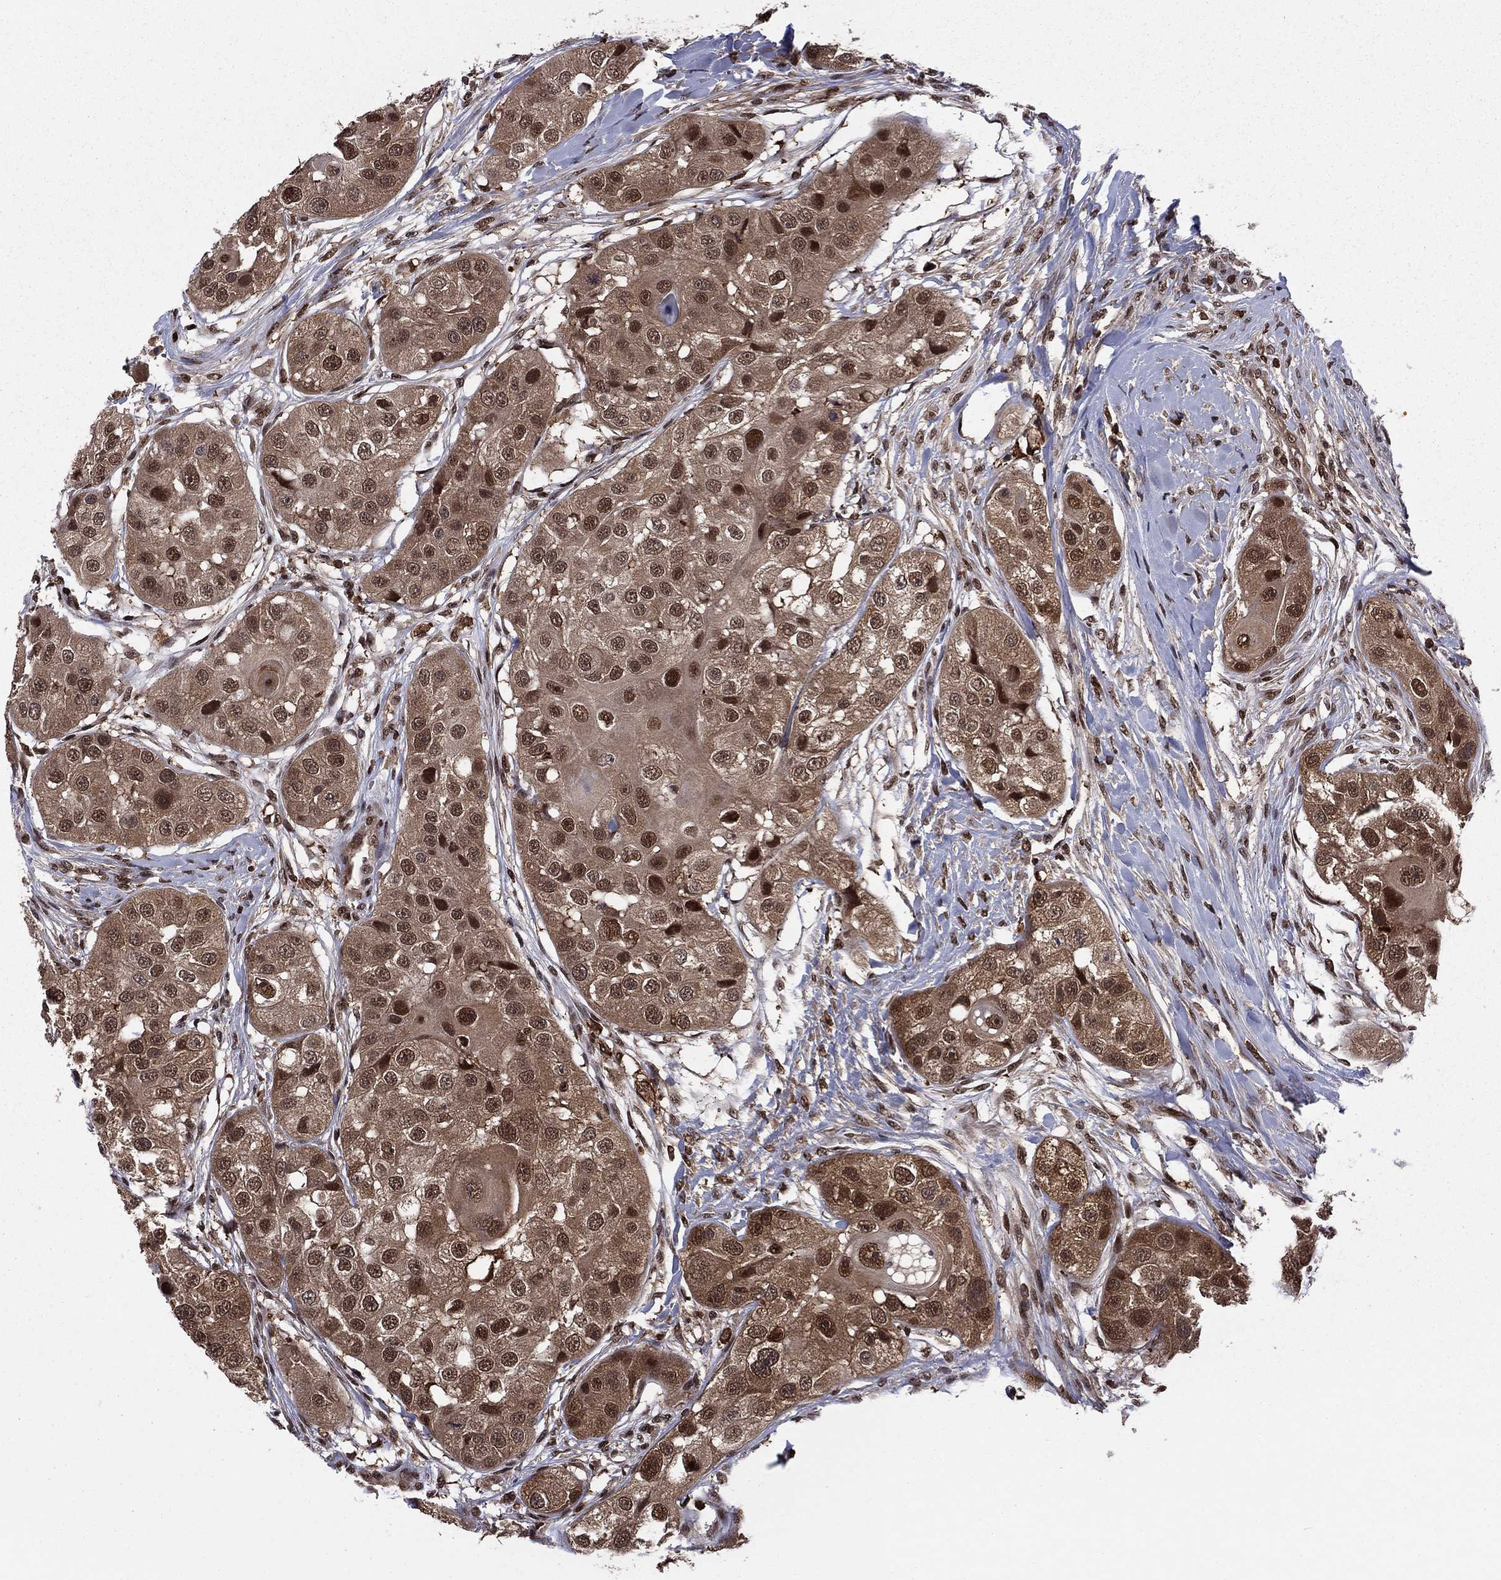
{"staining": {"intensity": "strong", "quantity": "25%-75%", "location": "cytoplasmic/membranous,nuclear"}, "tissue": "head and neck cancer", "cell_type": "Tumor cells", "image_type": "cancer", "snomed": [{"axis": "morphology", "description": "Normal tissue, NOS"}, {"axis": "morphology", "description": "Squamous cell carcinoma, NOS"}, {"axis": "topography", "description": "Skeletal muscle"}, {"axis": "topography", "description": "Head-Neck"}], "caption": "Immunohistochemical staining of head and neck cancer (squamous cell carcinoma) reveals high levels of strong cytoplasmic/membranous and nuclear staining in about 25%-75% of tumor cells.", "gene": "PSMD2", "patient": {"sex": "male", "age": 51}}